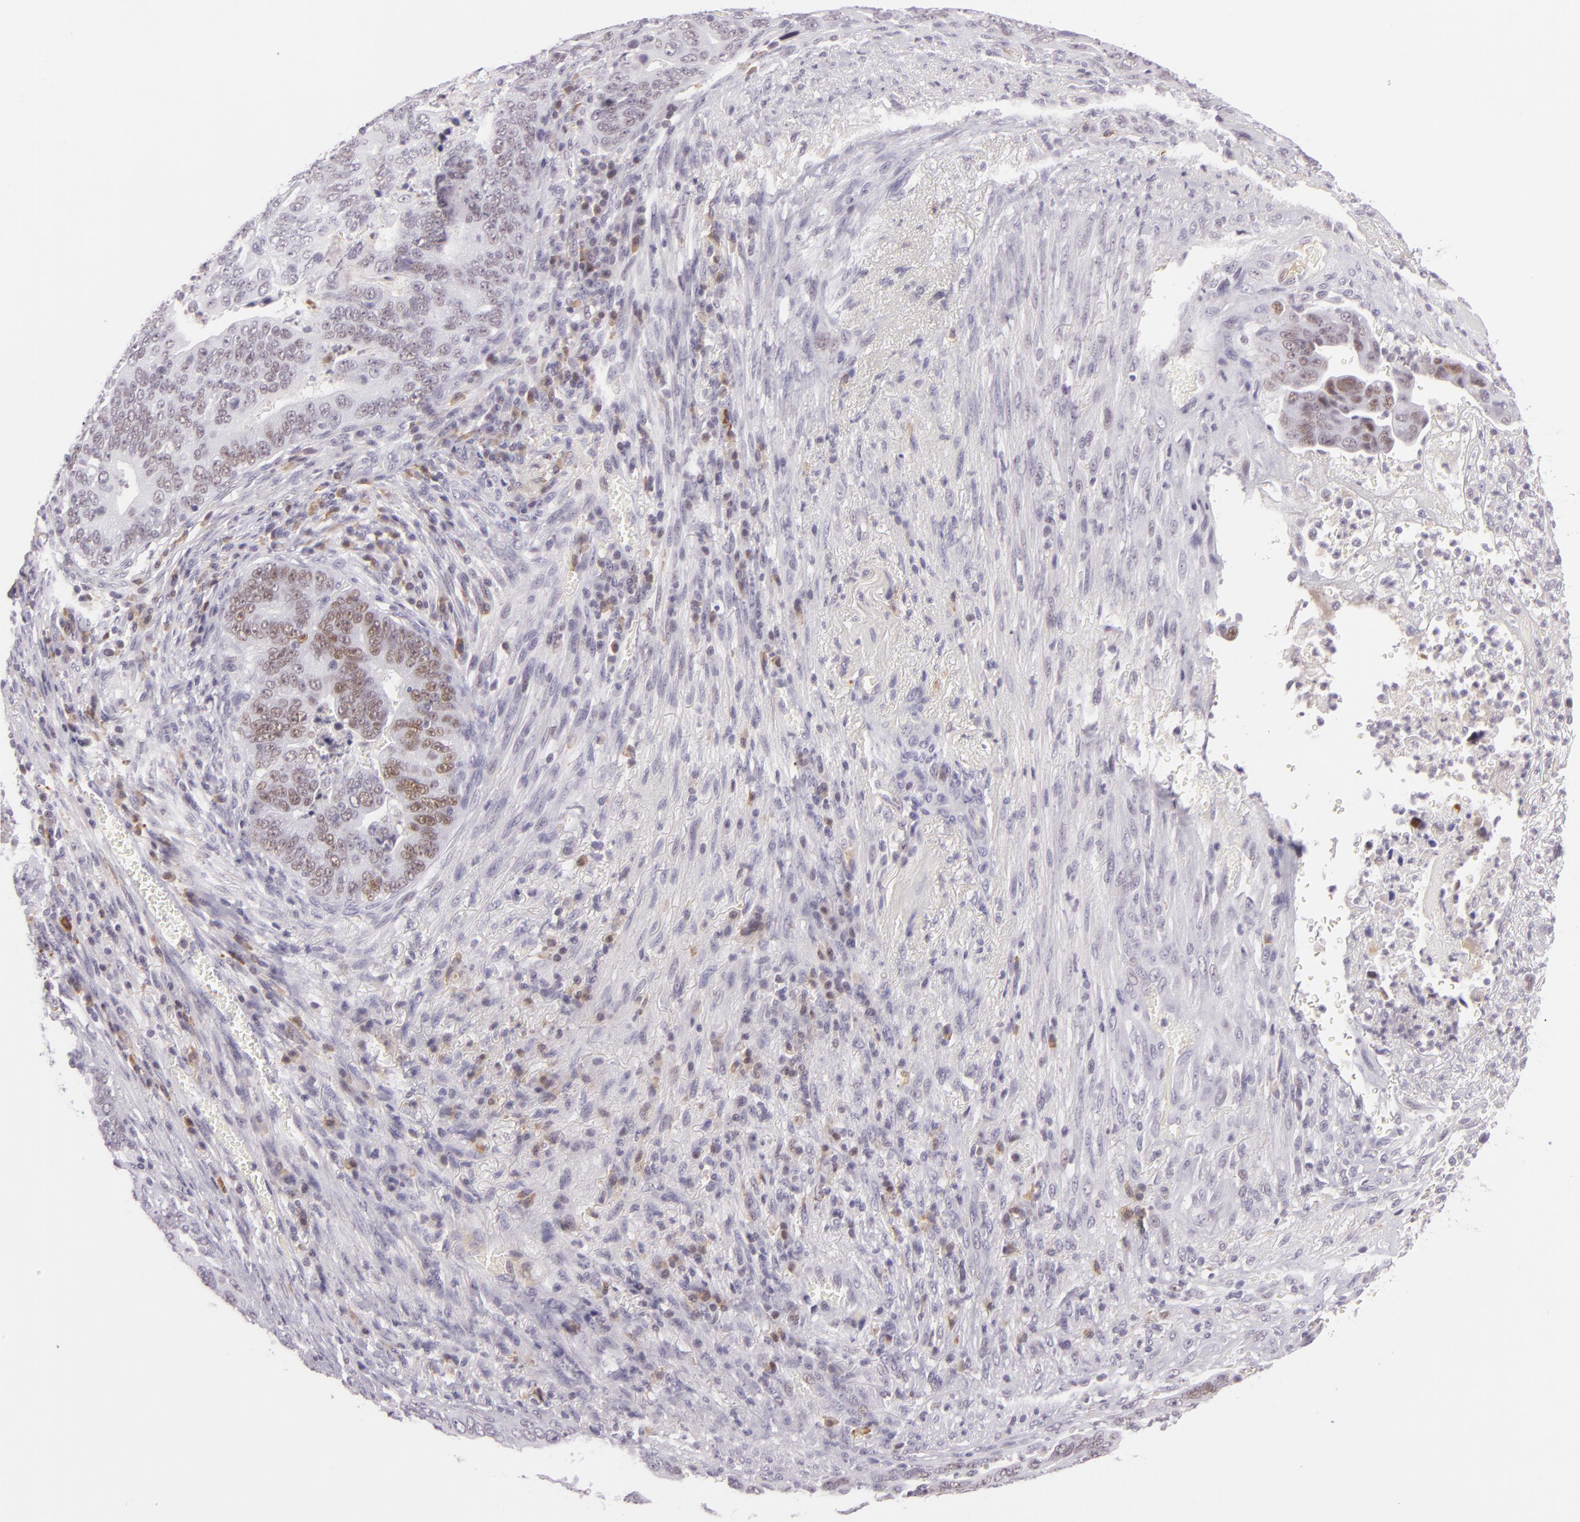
{"staining": {"intensity": "weak", "quantity": "25%-75%", "location": "nuclear"}, "tissue": "stomach cancer", "cell_type": "Tumor cells", "image_type": "cancer", "snomed": [{"axis": "morphology", "description": "Adenocarcinoma, NOS"}, {"axis": "topography", "description": "Stomach, upper"}], "caption": "There is low levels of weak nuclear positivity in tumor cells of stomach cancer, as demonstrated by immunohistochemical staining (brown color).", "gene": "CHEK2", "patient": {"sex": "female", "age": 50}}